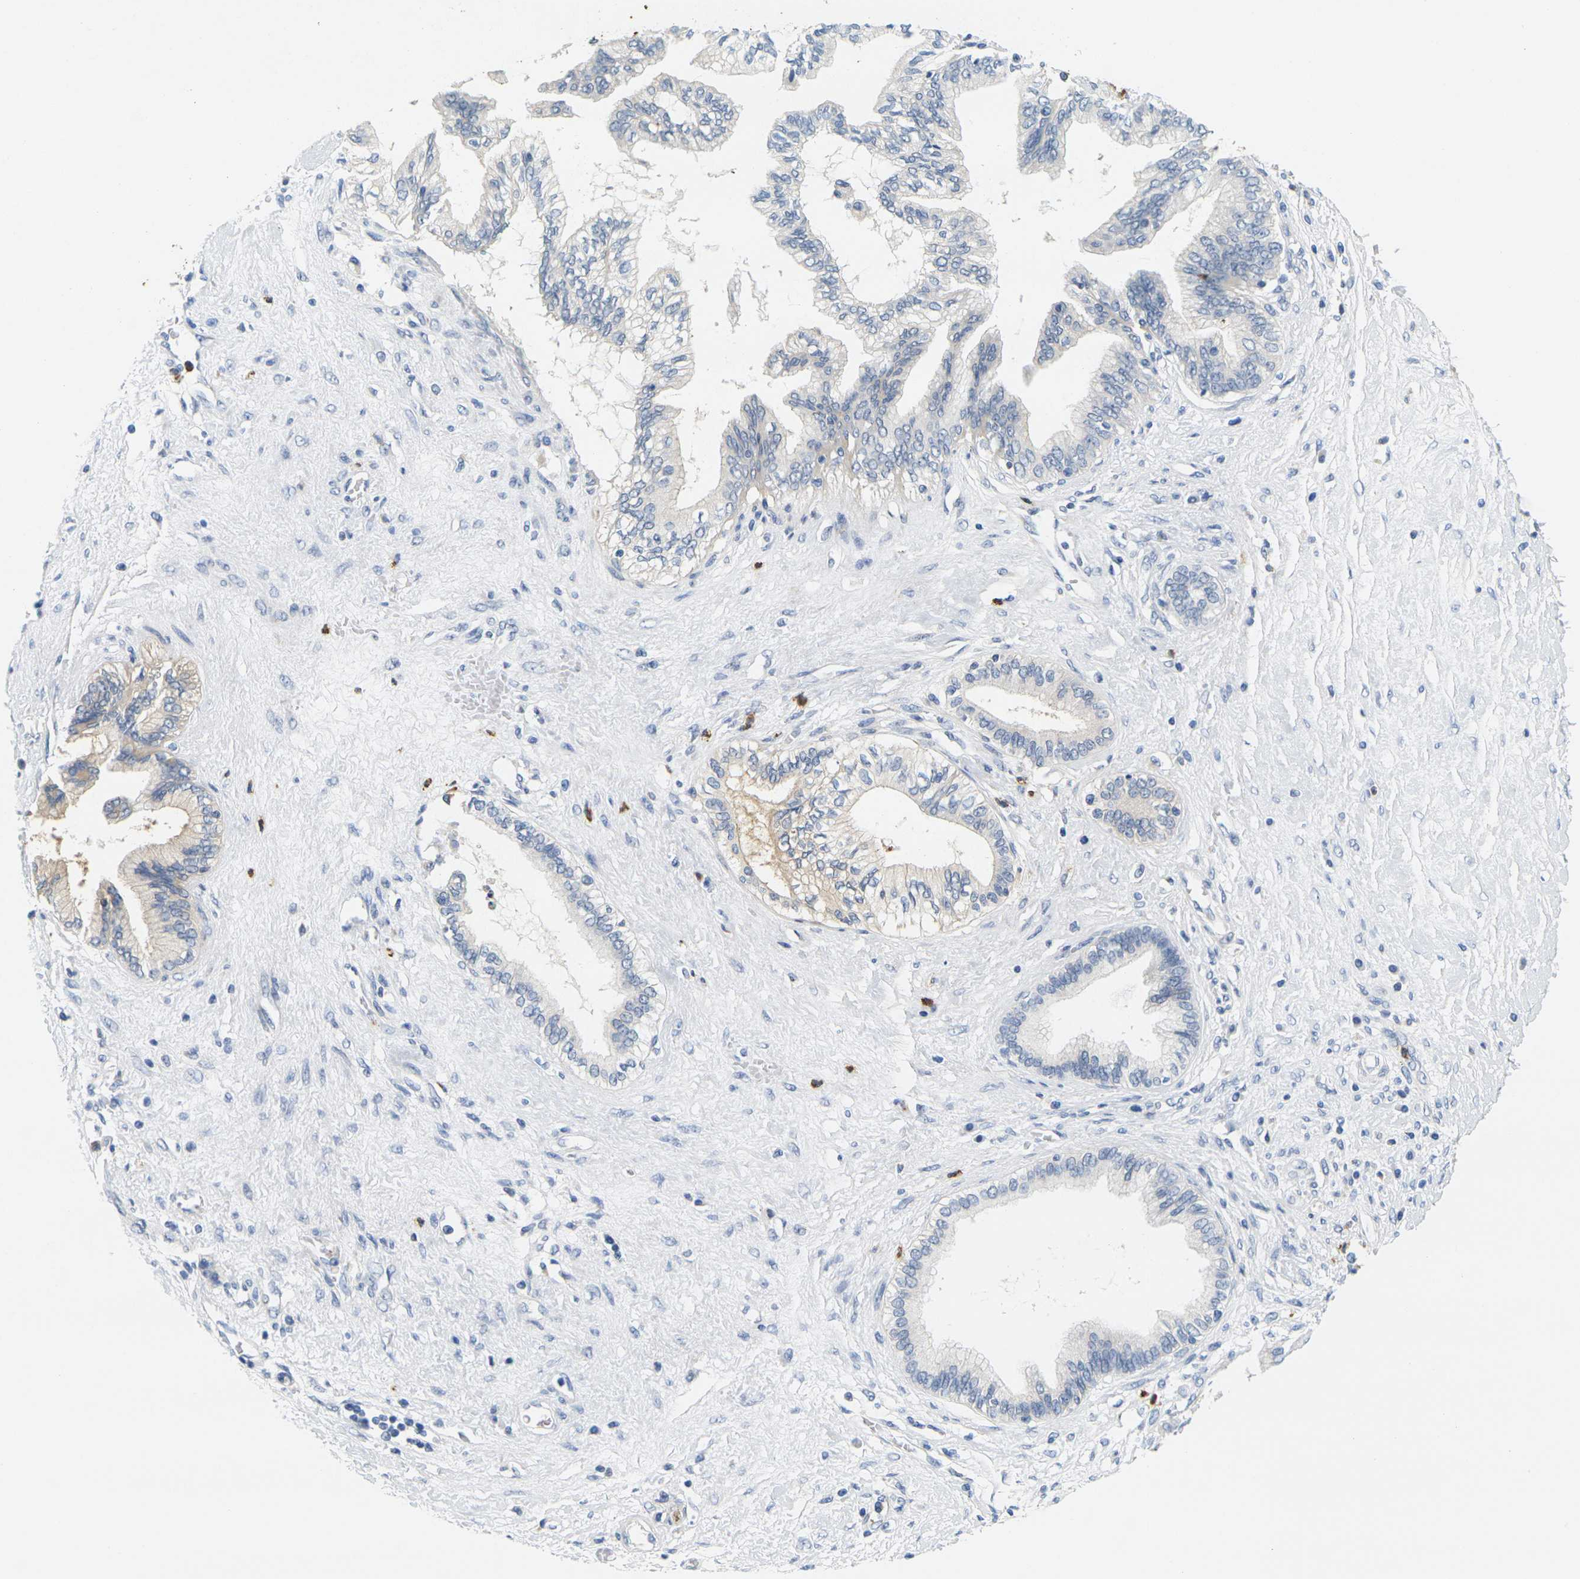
{"staining": {"intensity": "negative", "quantity": "none", "location": "none"}, "tissue": "pancreatic cancer", "cell_type": "Tumor cells", "image_type": "cancer", "snomed": [{"axis": "morphology", "description": "Adenocarcinoma, NOS"}, {"axis": "topography", "description": "Pancreas"}], "caption": "Adenocarcinoma (pancreatic) was stained to show a protein in brown. There is no significant positivity in tumor cells.", "gene": "KLK5", "patient": {"sex": "female", "age": 70}}